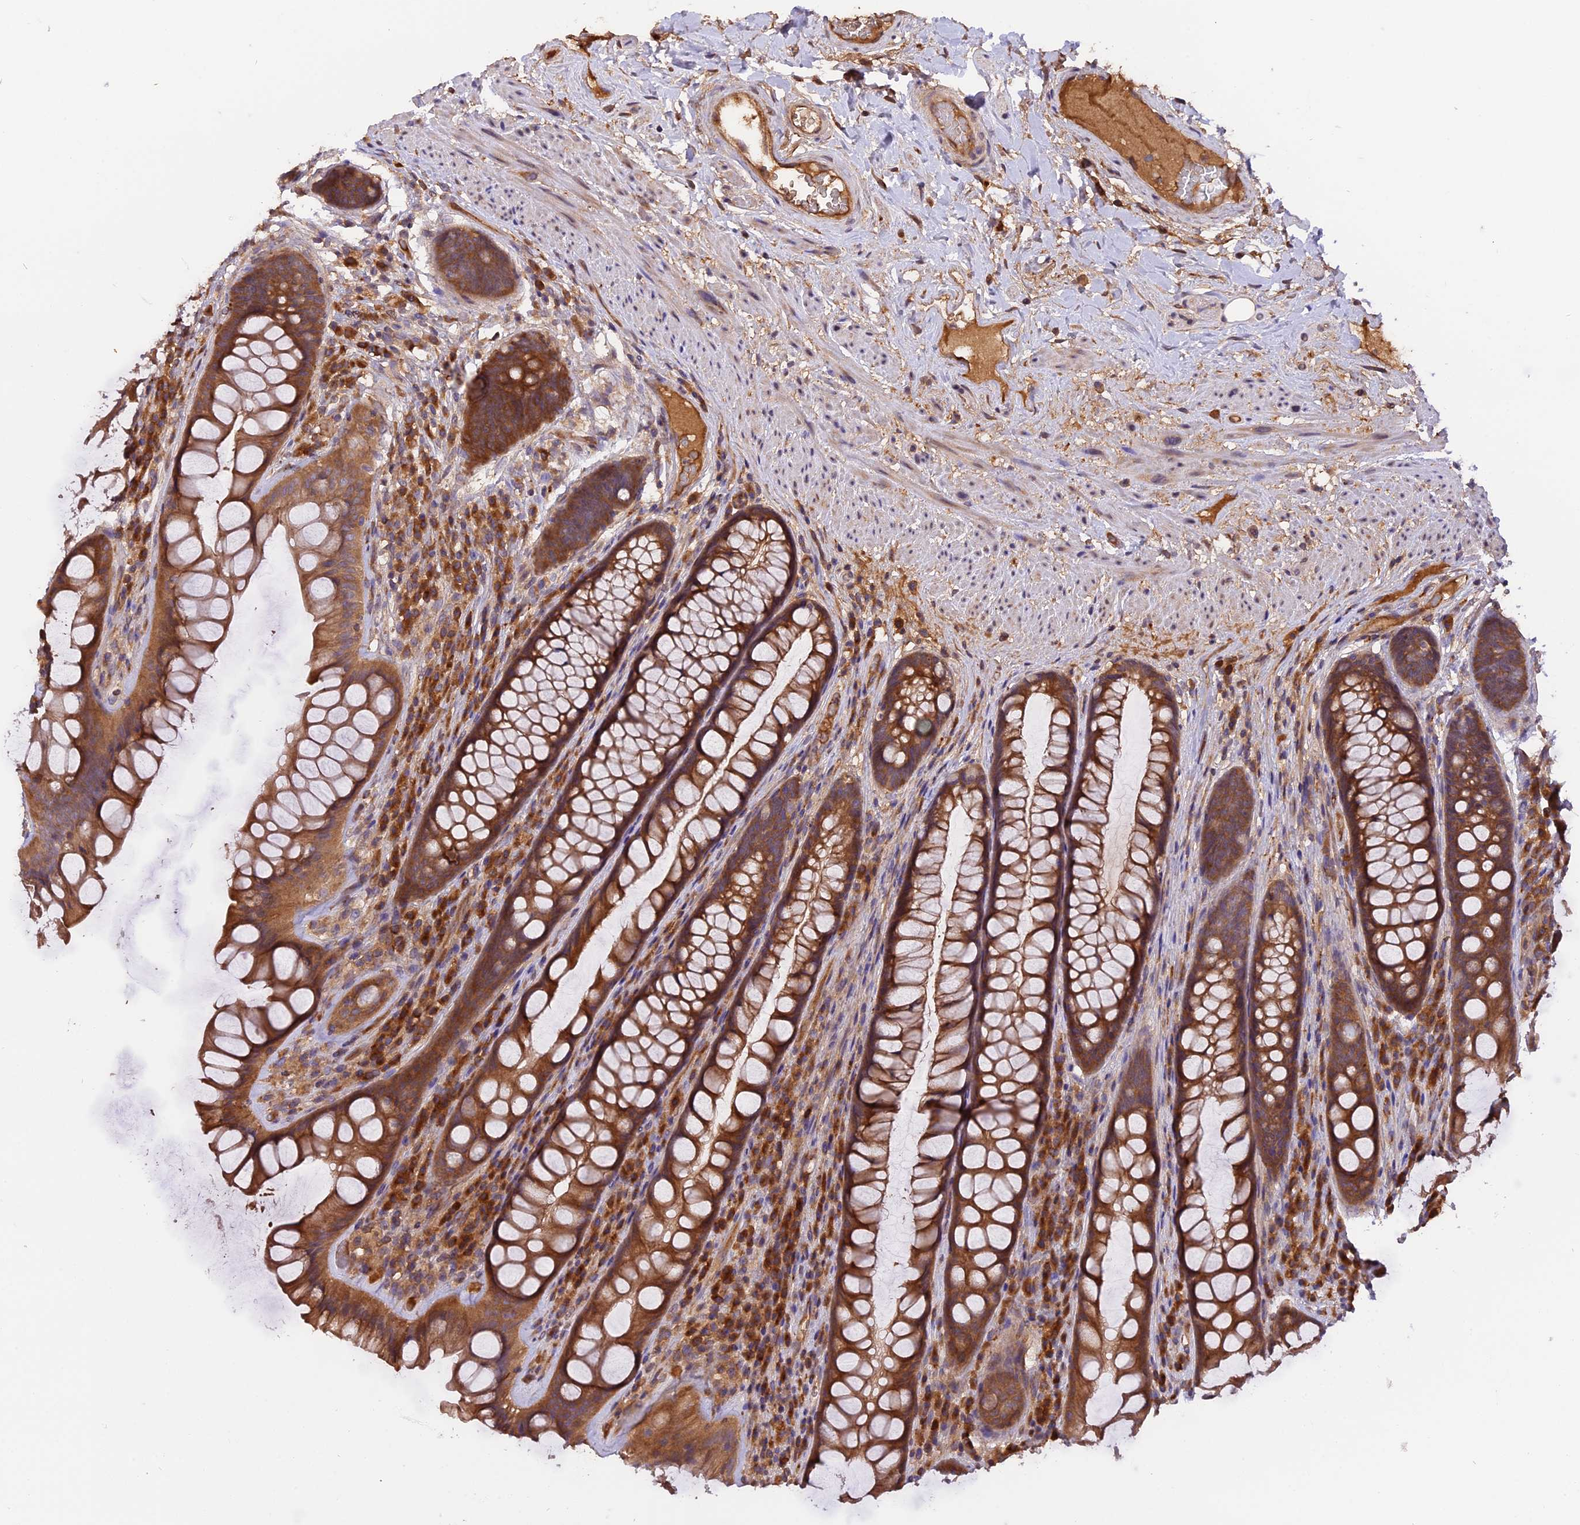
{"staining": {"intensity": "moderate", "quantity": ">75%", "location": "cytoplasmic/membranous"}, "tissue": "rectum", "cell_type": "Glandular cells", "image_type": "normal", "snomed": [{"axis": "morphology", "description": "Normal tissue, NOS"}, {"axis": "topography", "description": "Rectum"}], "caption": "IHC histopathology image of normal rectum: human rectum stained using immunohistochemistry (IHC) displays medium levels of moderate protein expression localized specifically in the cytoplasmic/membranous of glandular cells, appearing as a cytoplasmic/membranous brown color.", "gene": "SETD6", "patient": {"sex": "male", "age": 74}}